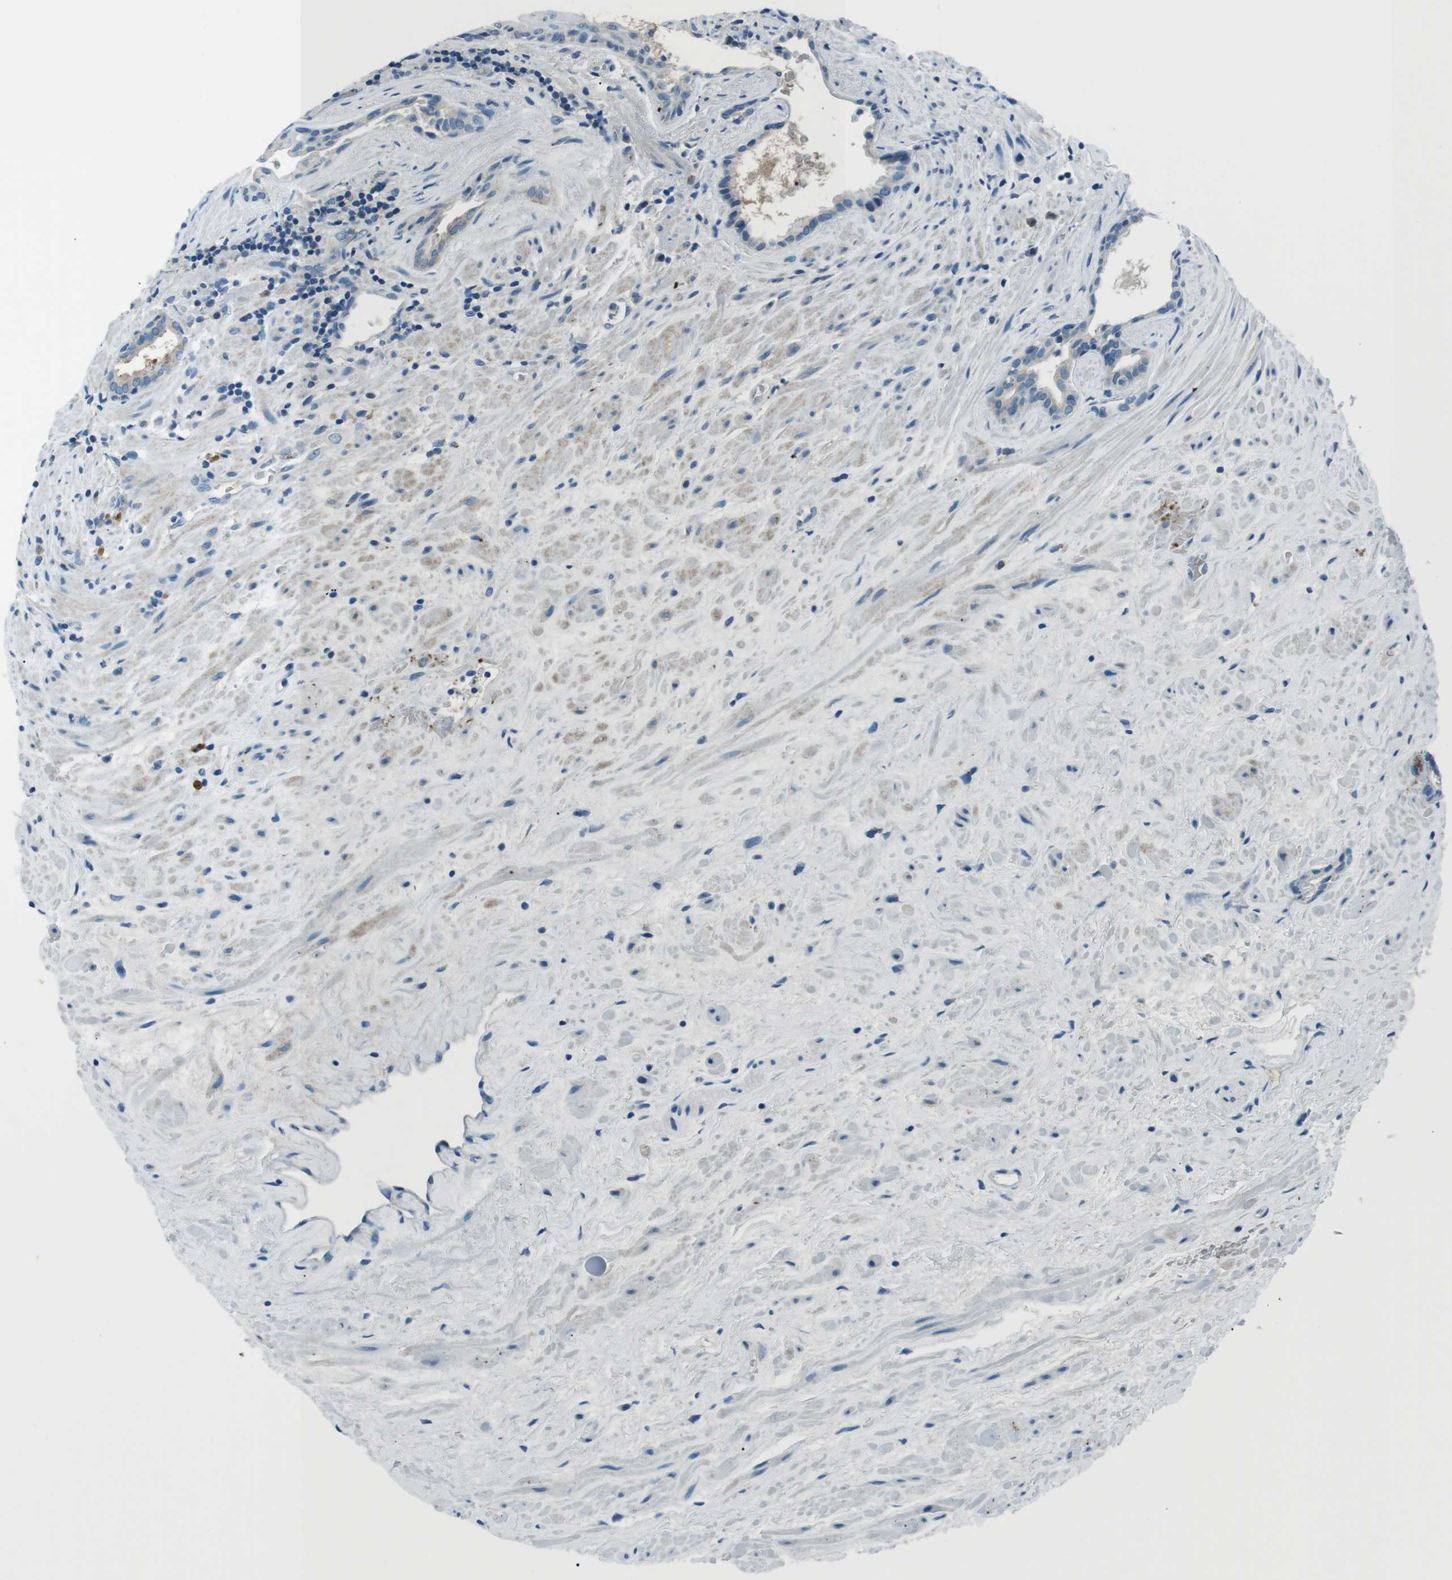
{"staining": {"intensity": "negative", "quantity": "none", "location": "none"}, "tissue": "prostate cancer", "cell_type": "Tumor cells", "image_type": "cancer", "snomed": [{"axis": "morphology", "description": "Adenocarcinoma, High grade"}, {"axis": "topography", "description": "Prostate"}], "caption": "Prostate adenocarcinoma (high-grade) was stained to show a protein in brown. There is no significant expression in tumor cells.", "gene": "ST6GAL1", "patient": {"sex": "male", "age": 71}}